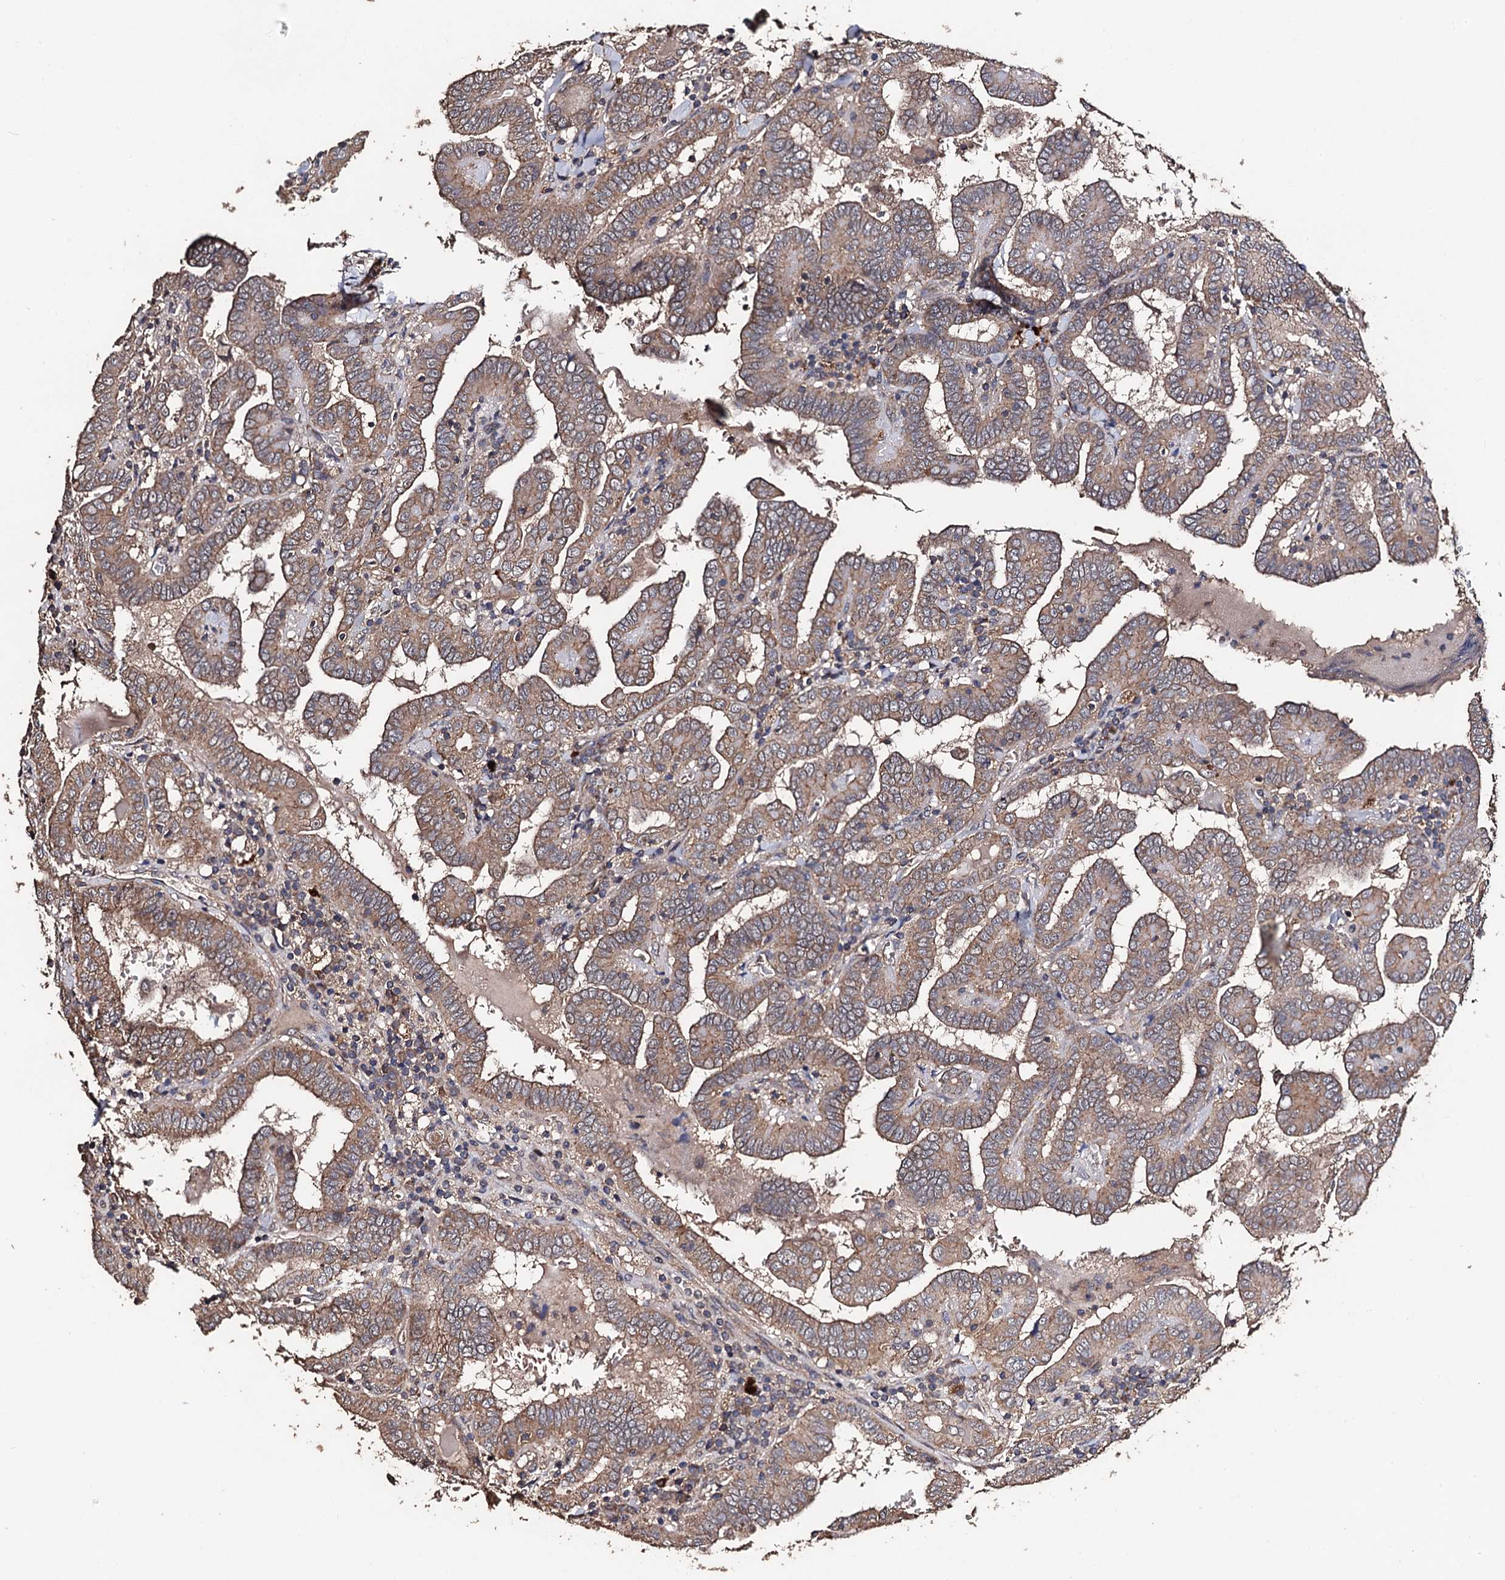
{"staining": {"intensity": "moderate", "quantity": ">75%", "location": "cytoplasmic/membranous"}, "tissue": "thyroid cancer", "cell_type": "Tumor cells", "image_type": "cancer", "snomed": [{"axis": "morphology", "description": "Papillary adenocarcinoma, NOS"}, {"axis": "topography", "description": "Thyroid gland"}], "caption": "Immunohistochemical staining of thyroid cancer (papillary adenocarcinoma) exhibits moderate cytoplasmic/membranous protein staining in approximately >75% of tumor cells.", "gene": "PPTC7", "patient": {"sex": "female", "age": 72}}